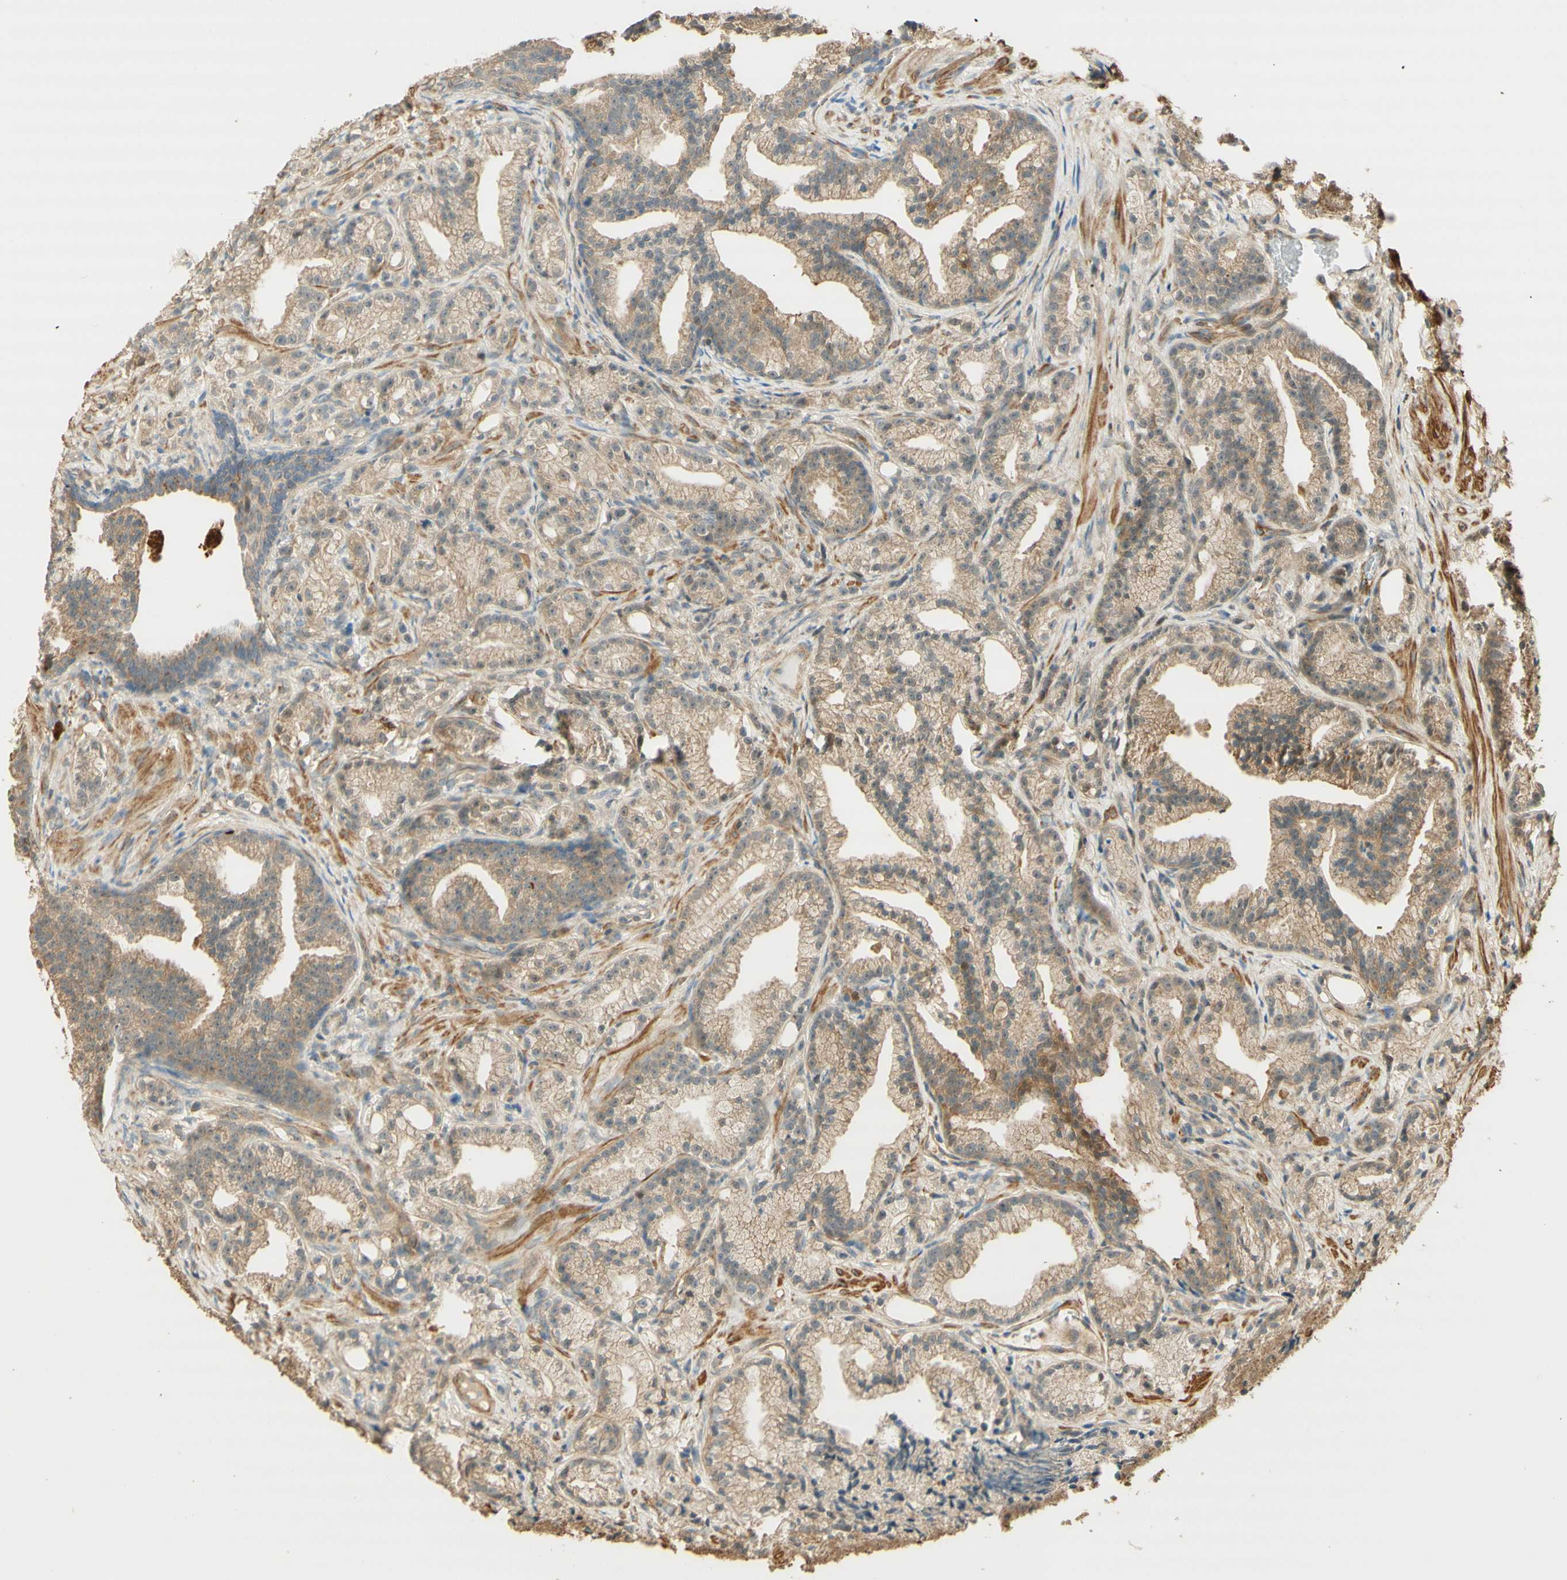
{"staining": {"intensity": "weak", "quantity": "<25%", "location": "cytoplasmic/membranous"}, "tissue": "prostate cancer", "cell_type": "Tumor cells", "image_type": "cancer", "snomed": [{"axis": "morphology", "description": "Adenocarcinoma, Low grade"}, {"axis": "topography", "description": "Prostate"}], "caption": "DAB (3,3'-diaminobenzidine) immunohistochemical staining of human low-grade adenocarcinoma (prostate) reveals no significant positivity in tumor cells.", "gene": "AGER", "patient": {"sex": "male", "age": 89}}